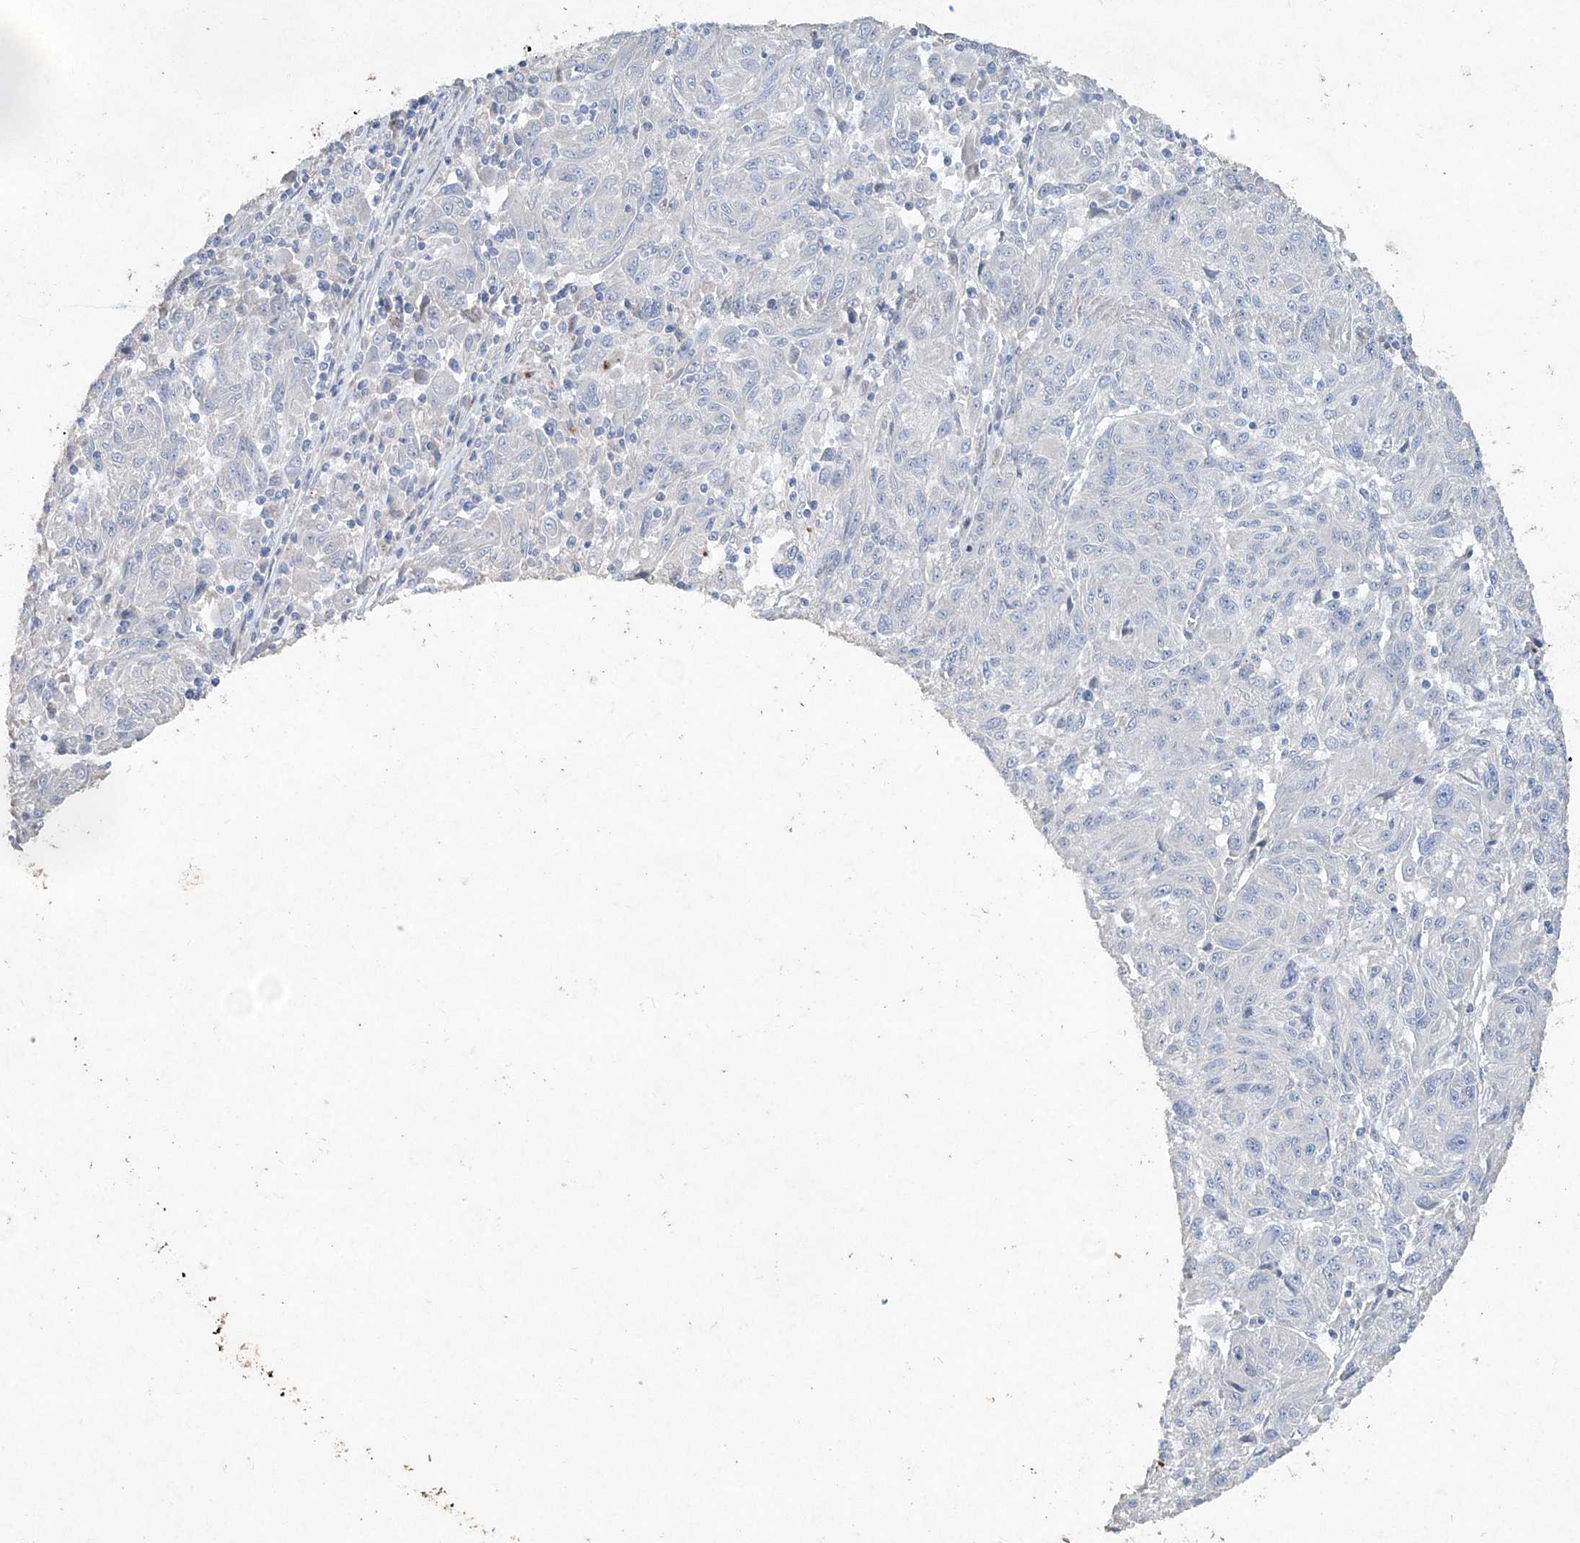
{"staining": {"intensity": "negative", "quantity": "none", "location": "none"}, "tissue": "melanoma", "cell_type": "Tumor cells", "image_type": "cancer", "snomed": [{"axis": "morphology", "description": "Malignant melanoma, NOS"}, {"axis": "topography", "description": "Skin"}], "caption": "The immunohistochemistry photomicrograph has no significant staining in tumor cells of malignant melanoma tissue. (DAB immunohistochemistry, high magnification).", "gene": "DNAH5", "patient": {"sex": "male", "age": 53}}